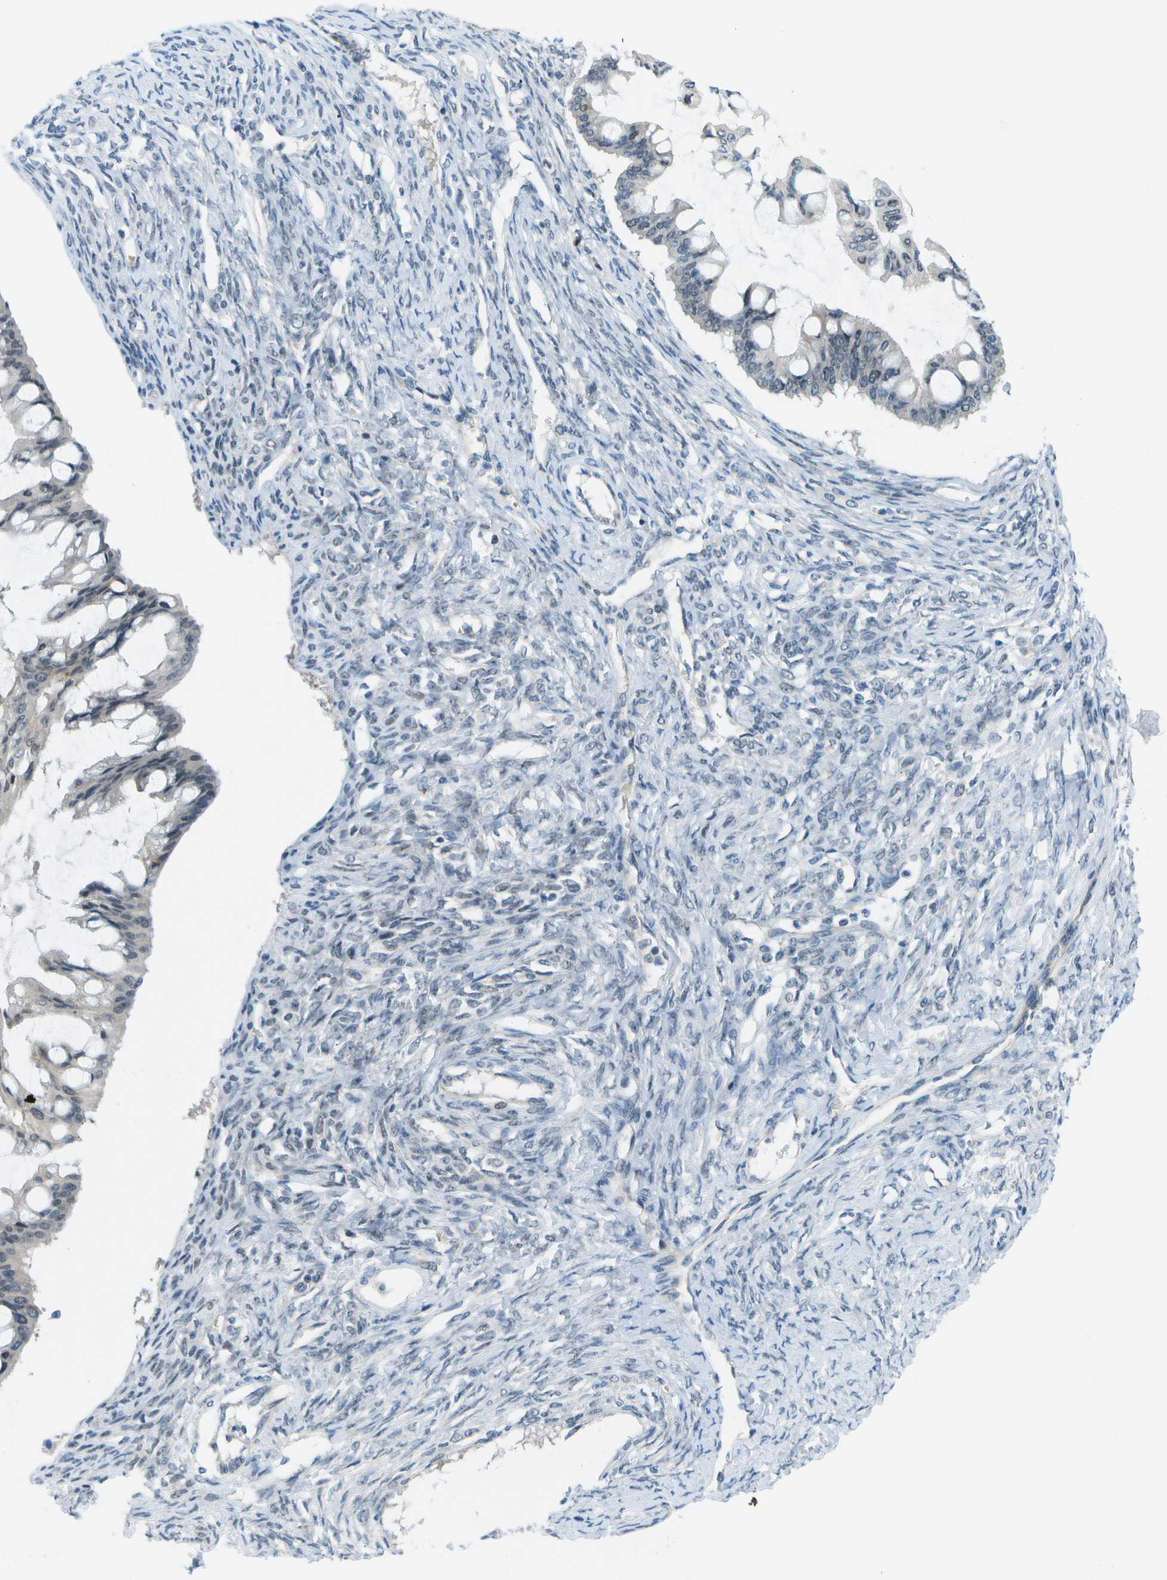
{"staining": {"intensity": "weak", "quantity": "25%-75%", "location": "cytoplasmic/membranous"}, "tissue": "ovarian cancer", "cell_type": "Tumor cells", "image_type": "cancer", "snomed": [{"axis": "morphology", "description": "Cystadenocarcinoma, mucinous, NOS"}, {"axis": "topography", "description": "Ovary"}], "caption": "Immunohistochemical staining of mucinous cystadenocarcinoma (ovarian) displays weak cytoplasmic/membranous protein staining in about 25%-75% of tumor cells.", "gene": "PITHD1", "patient": {"sex": "female", "age": 73}}